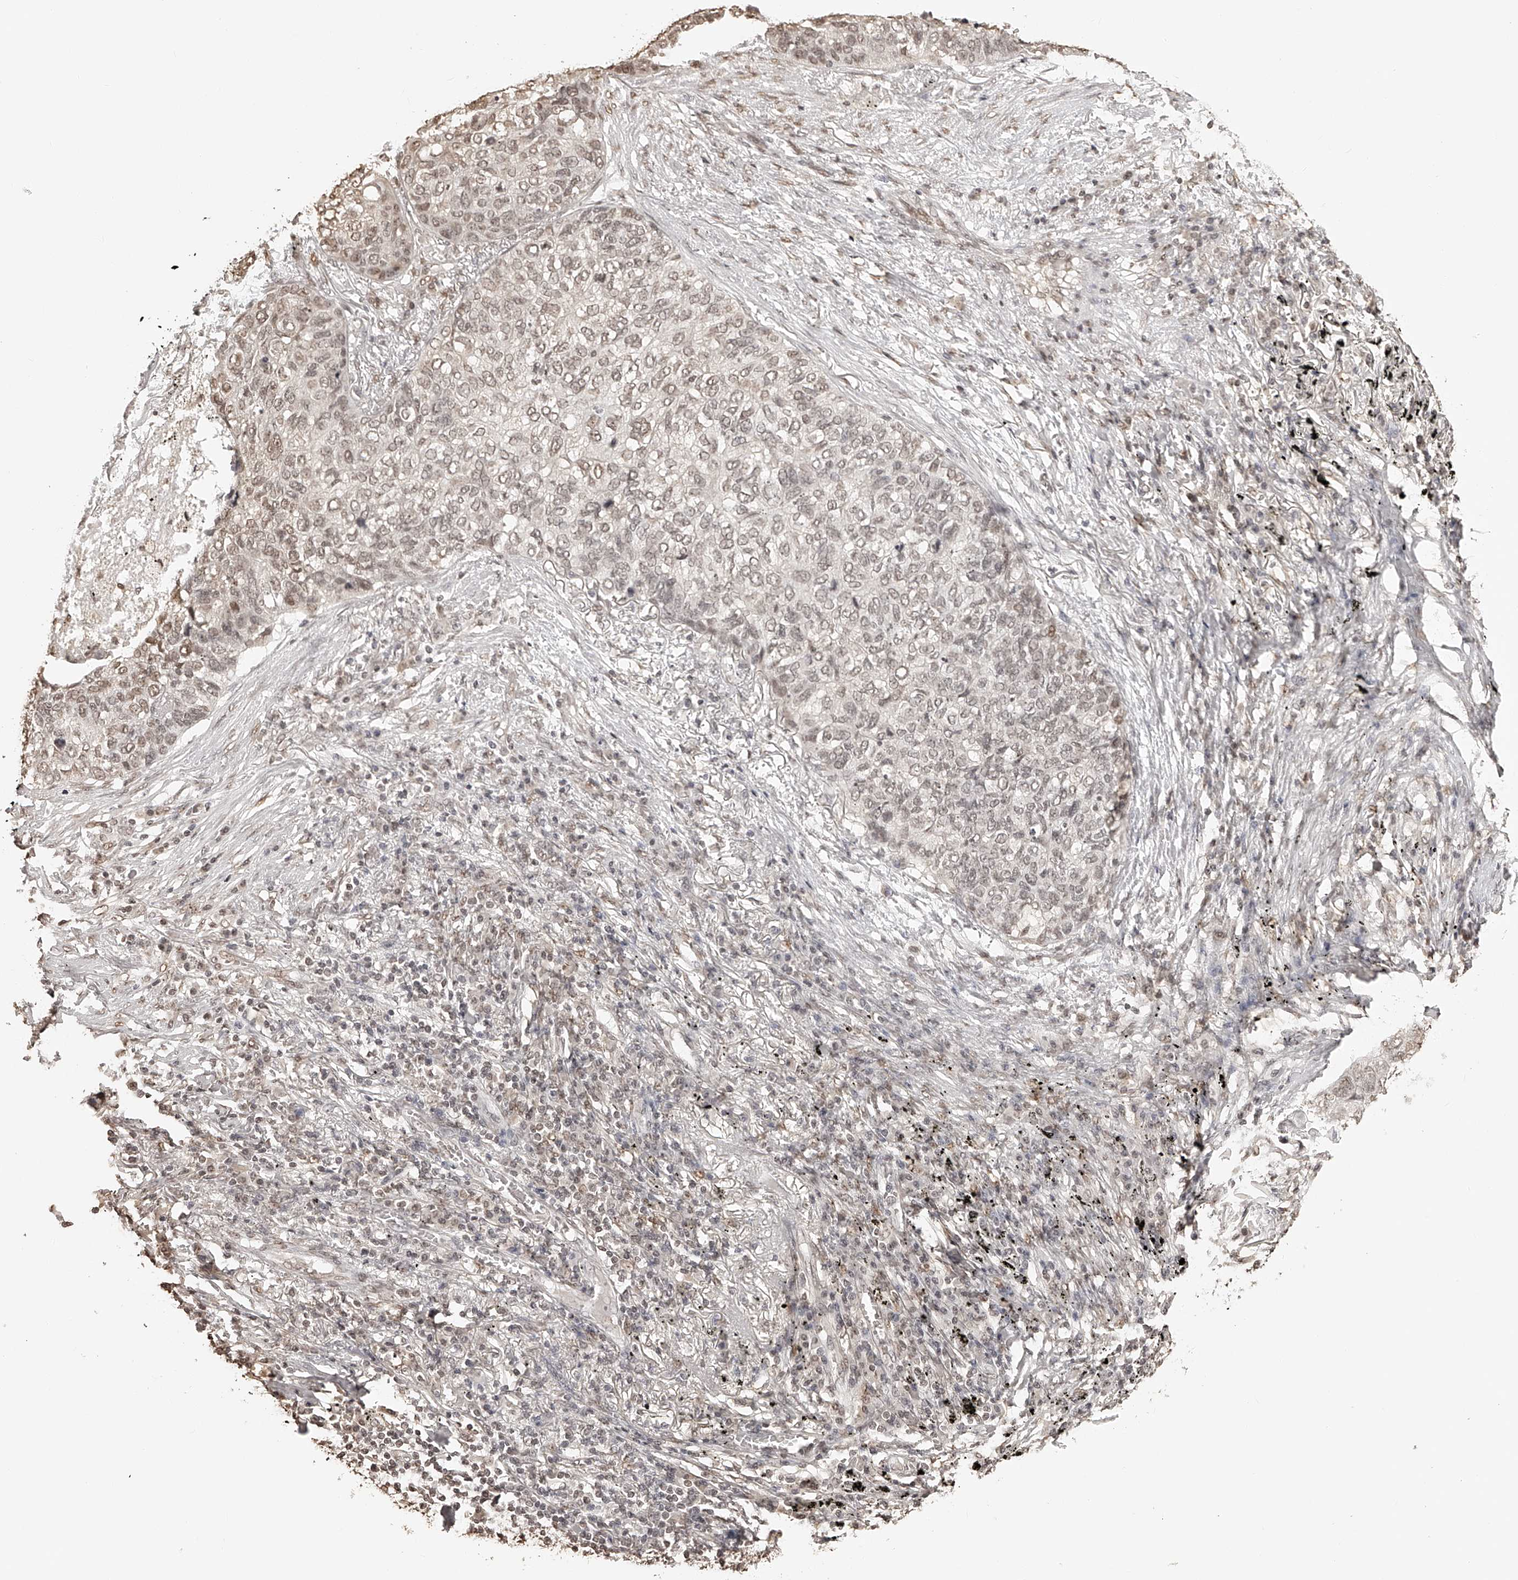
{"staining": {"intensity": "weak", "quantity": ">75%", "location": "nuclear"}, "tissue": "lung cancer", "cell_type": "Tumor cells", "image_type": "cancer", "snomed": [{"axis": "morphology", "description": "Squamous cell carcinoma, NOS"}, {"axis": "topography", "description": "Lung"}], "caption": "Protein expression analysis of human lung cancer (squamous cell carcinoma) reveals weak nuclear expression in about >75% of tumor cells.", "gene": "ZNF503", "patient": {"sex": "female", "age": 63}}